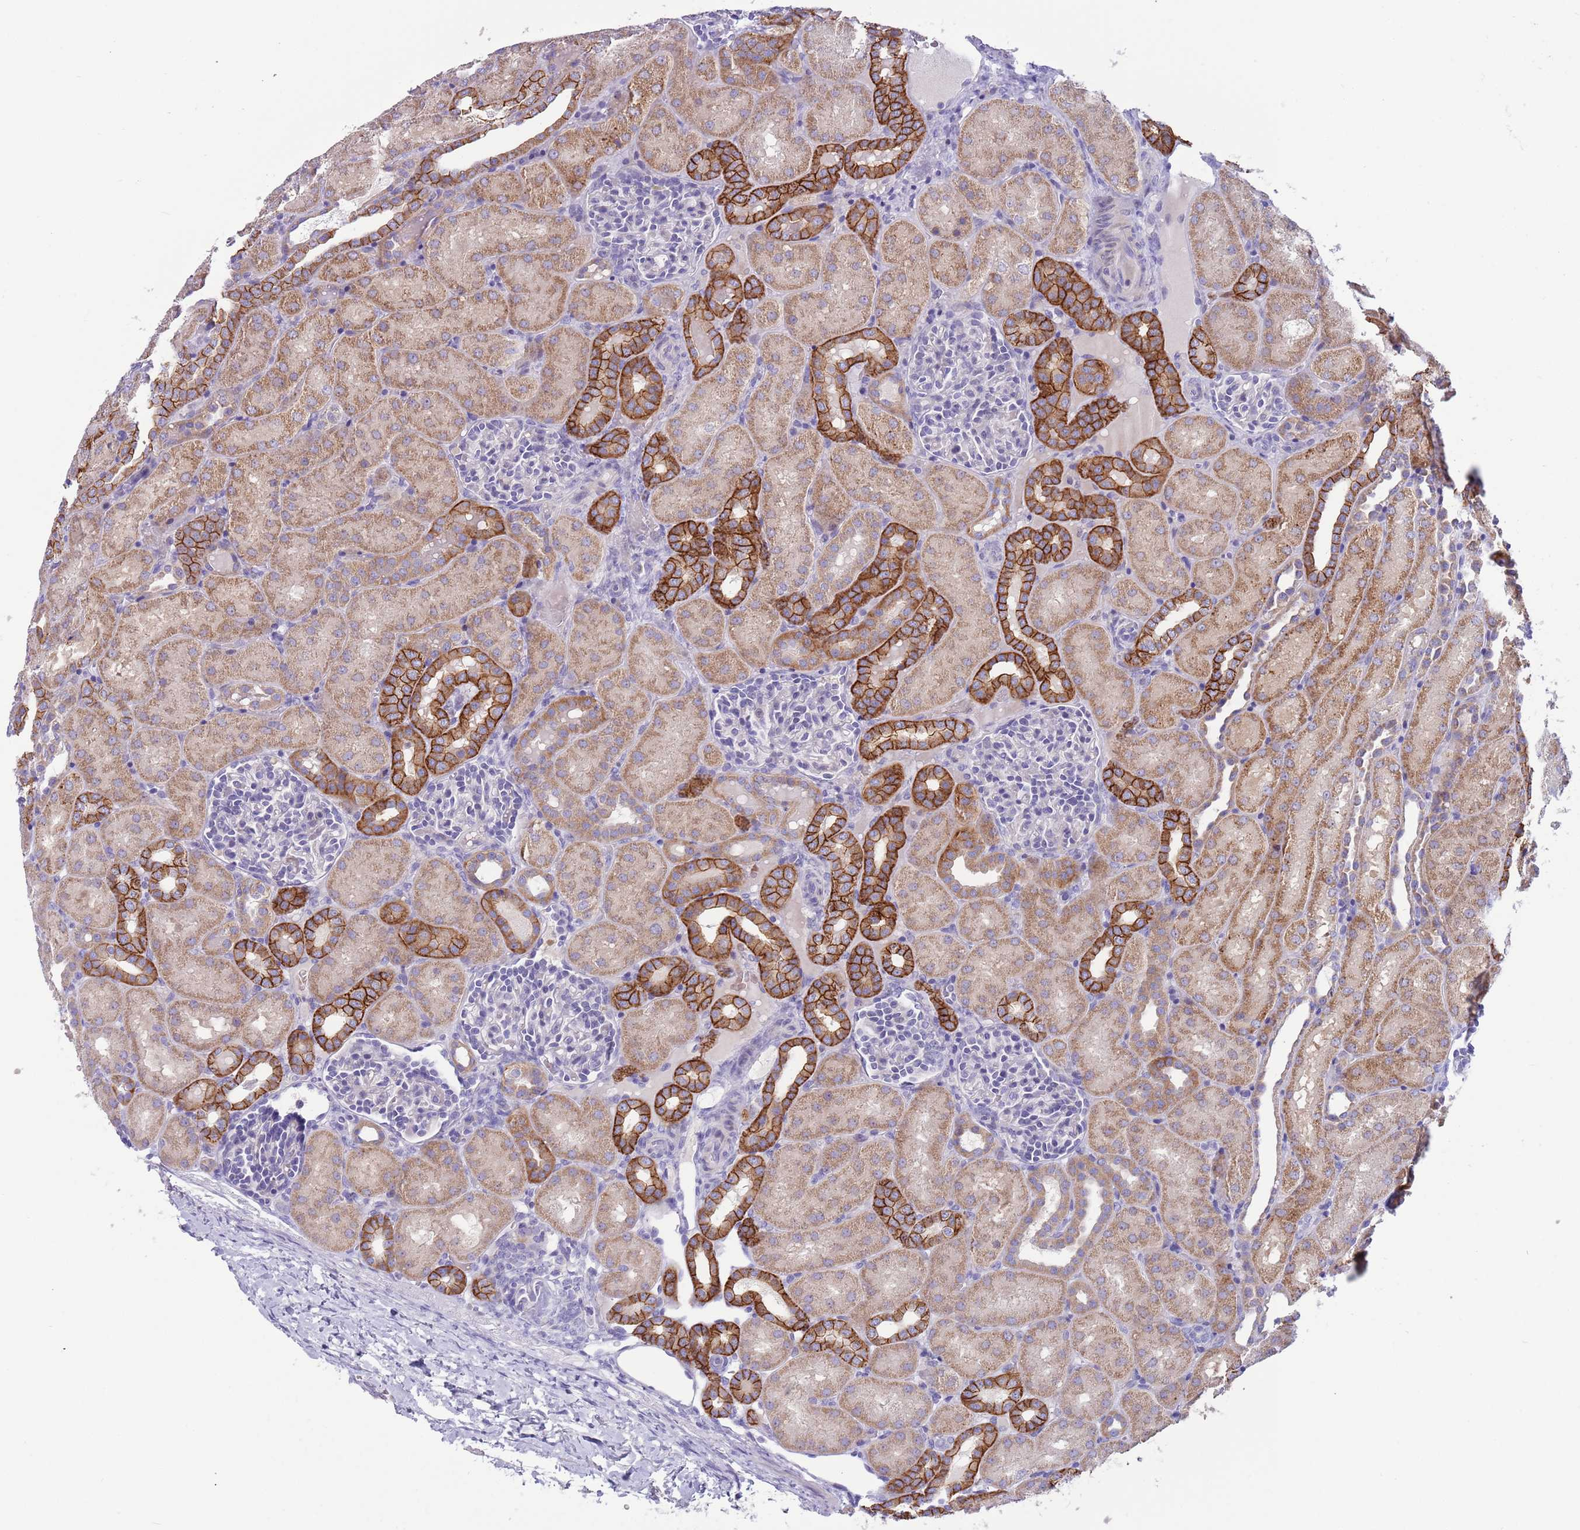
{"staining": {"intensity": "negative", "quantity": "none", "location": "none"}, "tissue": "kidney", "cell_type": "Cells in glomeruli", "image_type": "normal", "snomed": [{"axis": "morphology", "description": "Normal tissue, NOS"}, {"axis": "topography", "description": "Kidney"}], "caption": "A high-resolution micrograph shows immunohistochemistry (IHC) staining of unremarkable kidney, which exhibits no significant staining in cells in glomeruli.", "gene": "DDHD1", "patient": {"sex": "male", "age": 1}}